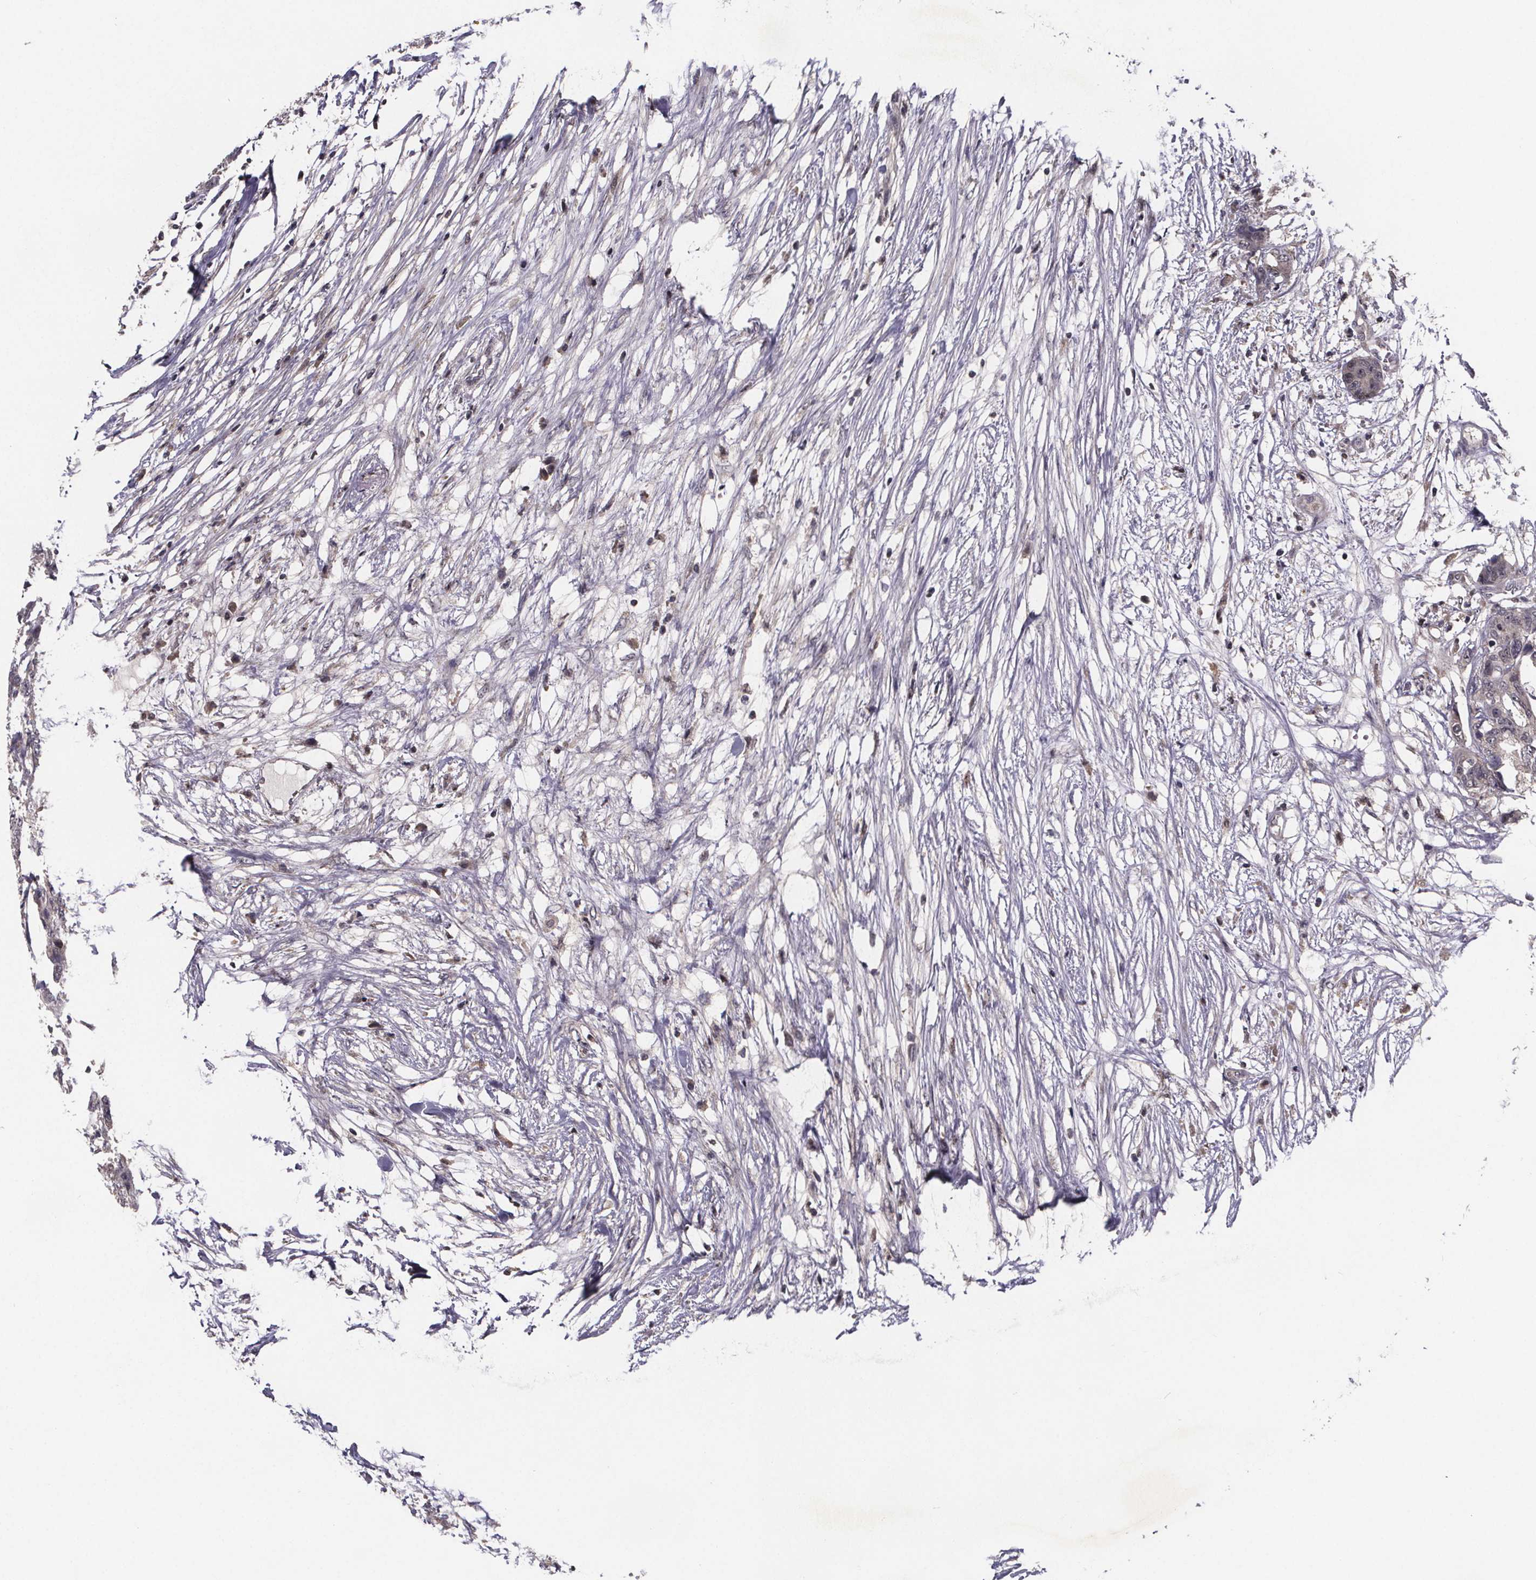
{"staining": {"intensity": "negative", "quantity": "none", "location": "none"}, "tissue": "colorectal cancer", "cell_type": "Tumor cells", "image_type": "cancer", "snomed": [{"axis": "morphology", "description": "Adenocarcinoma, NOS"}, {"axis": "topography", "description": "Colon"}], "caption": "This is an immunohistochemistry (IHC) histopathology image of human adenocarcinoma (colorectal). There is no staining in tumor cells.", "gene": "FN3KRP", "patient": {"sex": "female", "age": 48}}